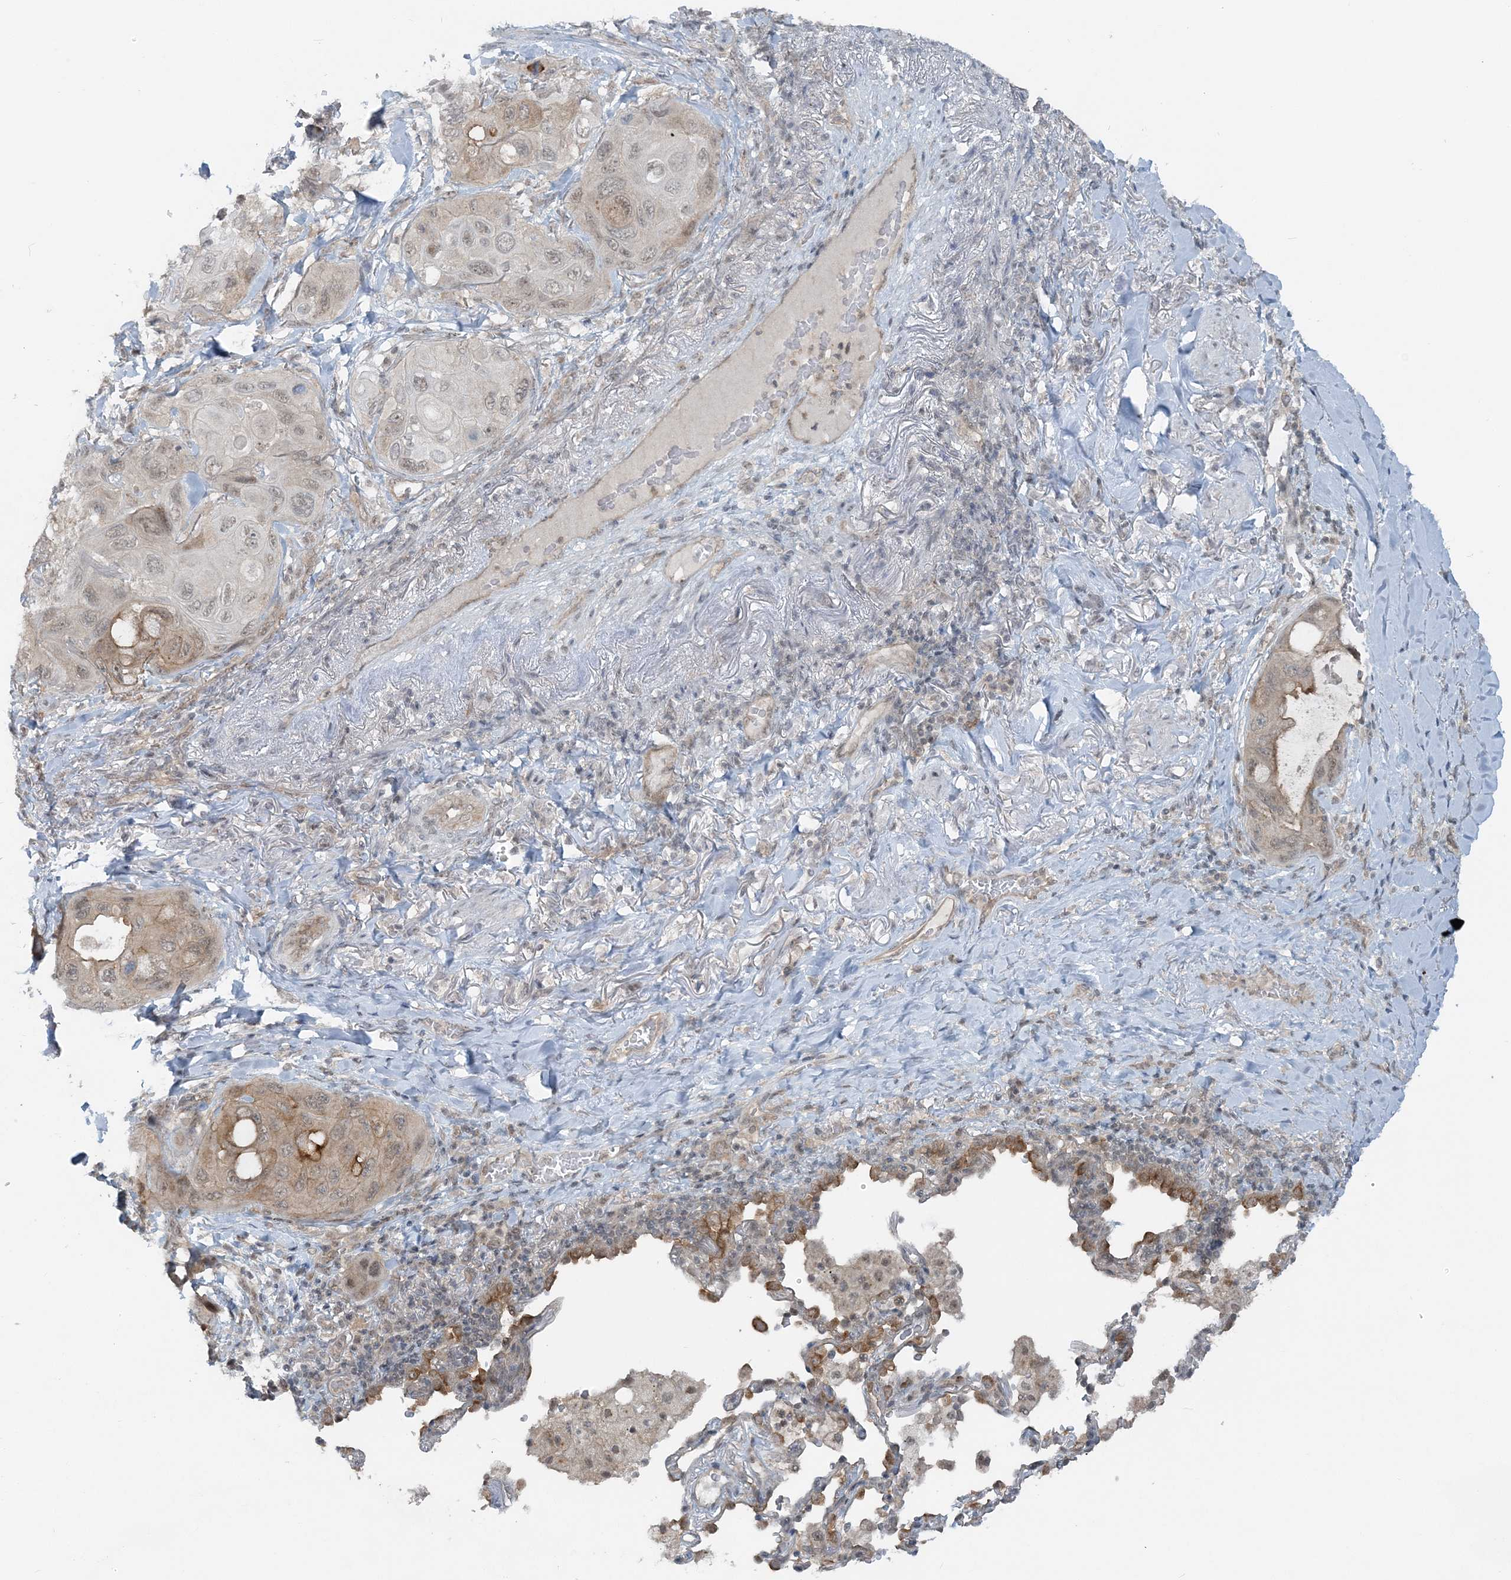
{"staining": {"intensity": "moderate", "quantity": "25%-75%", "location": "cytoplasmic/membranous"}, "tissue": "lung cancer", "cell_type": "Tumor cells", "image_type": "cancer", "snomed": [{"axis": "morphology", "description": "Squamous cell carcinoma, NOS"}, {"axis": "topography", "description": "Lung"}], "caption": "The micrograph shows immunohistochemical staining of lung cancer. There is moderate cytoplasmic/membranous positivity is present in approximately 25%-75% of tumor cells. (brown staining indicates protein expression, while blue staining denotes nuclei).", "gene": "ATP11A", "patient": {"sex": "female", "age": 73}}